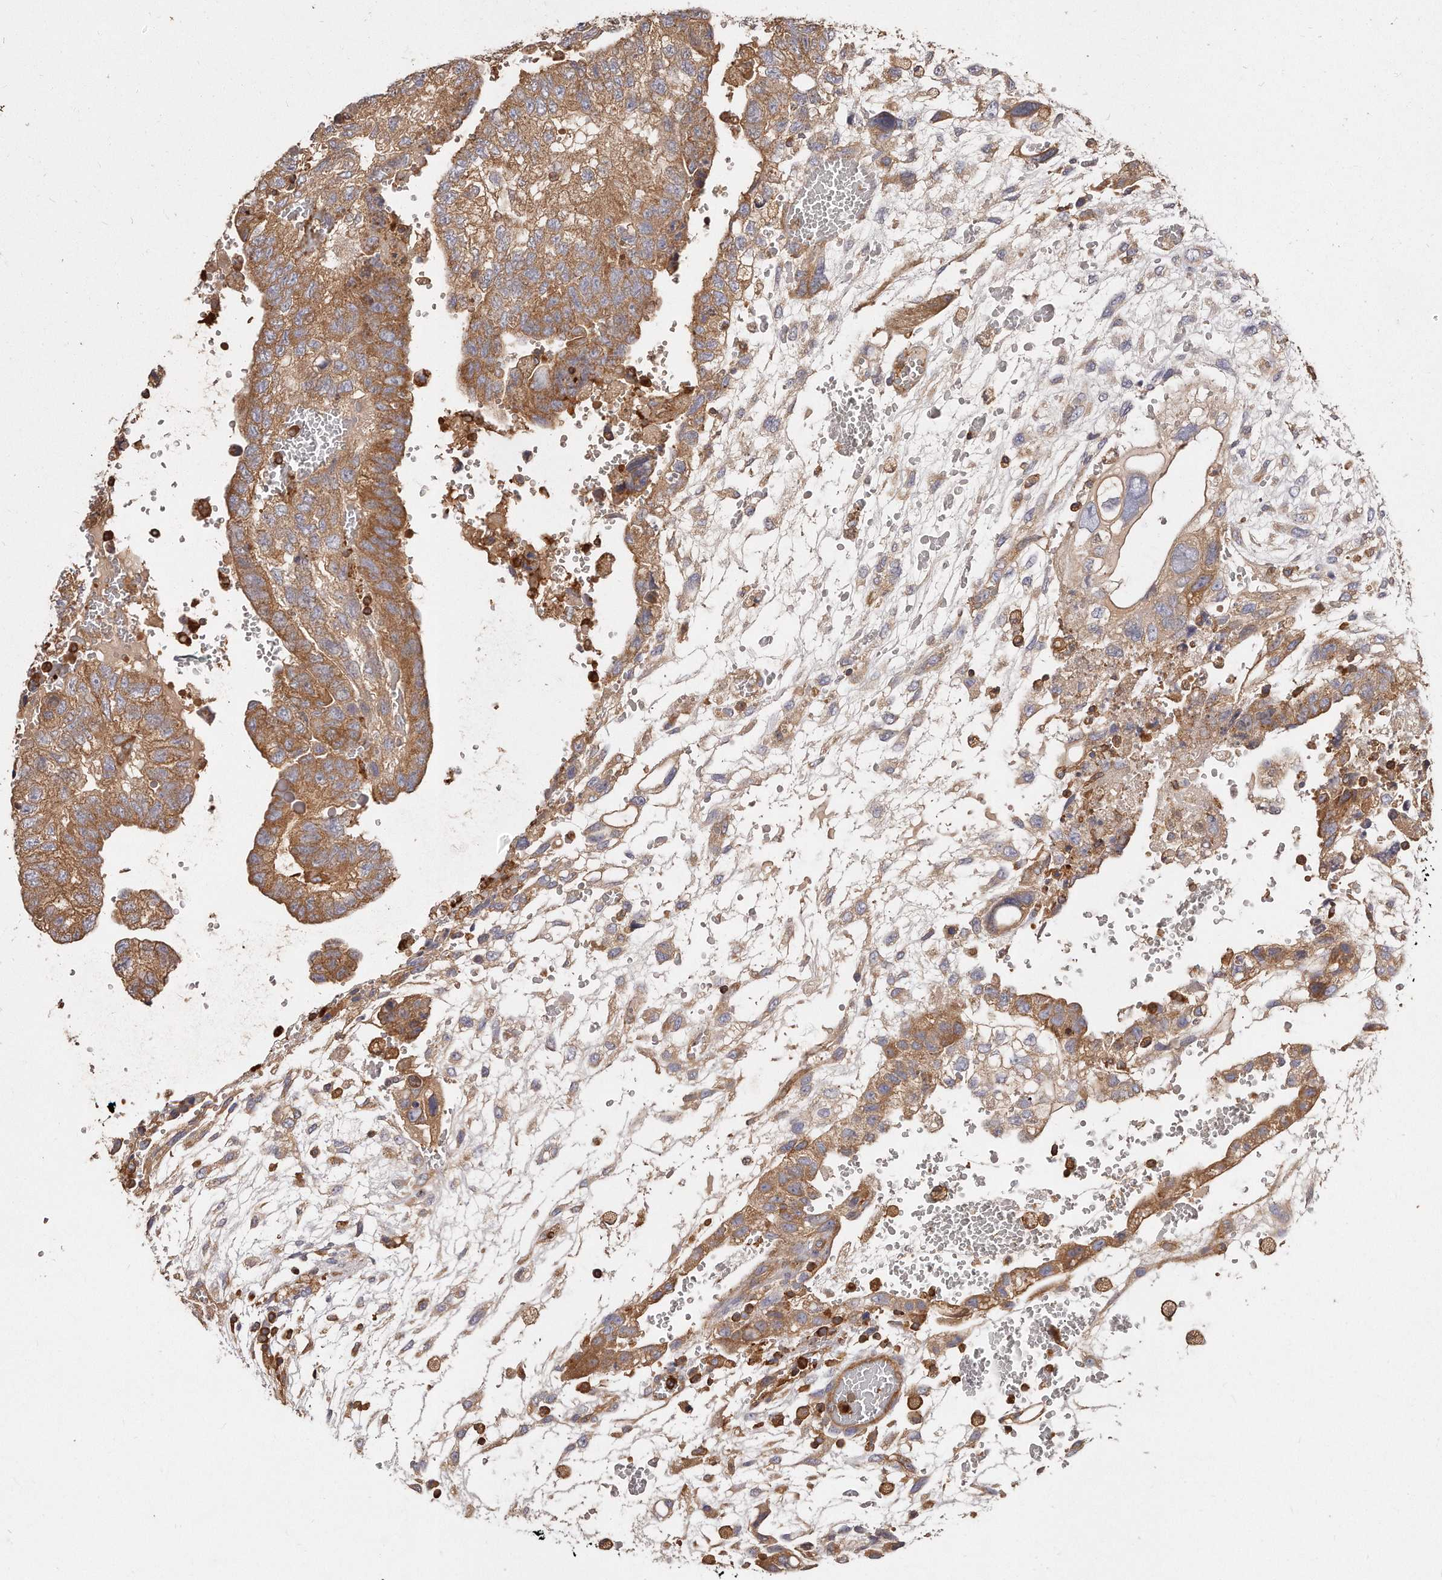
{"staining": {"intensity": "moderate", "quantity": ">75%", "location": "cytoplasmic/membranous"}, "tissue": "testis cancer", "cell_type": "Tumor cells", "image_type": "cancer", "snomed": [{"axis": "morphology", "description": "Carcinoma, Embryonal, NOS"}, {"axis": "topography", "description": "Testis"}], "caption": "Protein staining demonstrates moderate cytoplasmic/membranous staining in approximately >75% of tumor cells in testis cancer.", "gene": "CAP1", "patient": {"sex": "male", "age": 36}}